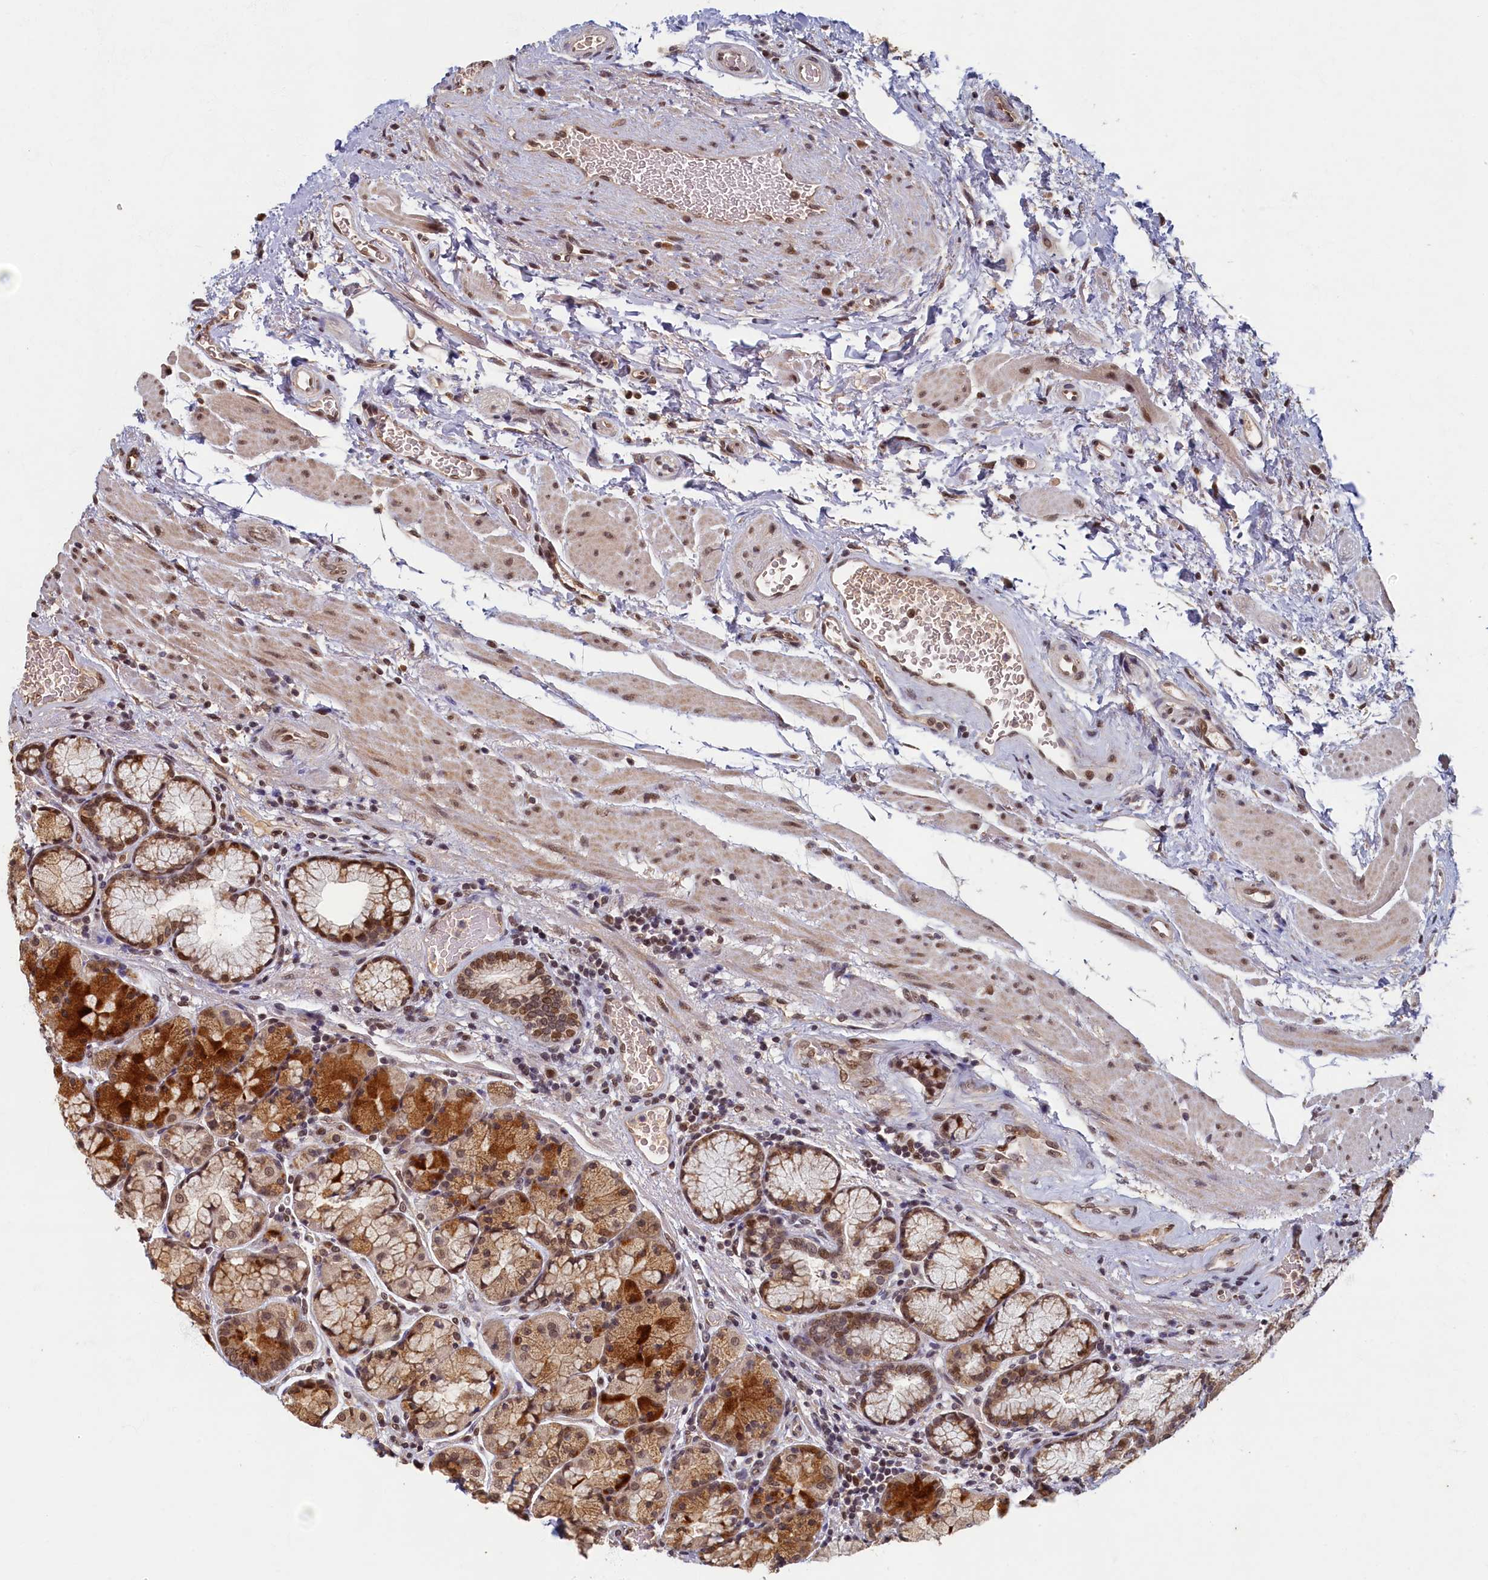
{"staining": {"intensity": "strong", "quantity": "25%-75%", "location": "cytoplasmic/membranous,nuclear"}, "tissue": "stomach", "cell_type": "Glandular cells", "image_type": "normal", "snomed": [{"axis": "morphology", "description": "Normal tissue, NOS"}, {"axis": "topography", "description": "Stomach"}], "caption": "Stomach was stained to show a protein in brown. There is high levels of strong cytoplasmic/membranous,nuclear staining in about 25%-75% of glandular cells. Immunohistochemistry (ihc) stains the protein in brown and the nuclei are stained blue.", "gene": "CKAP2L", "patient": {"sex": "male", "age": 63}}